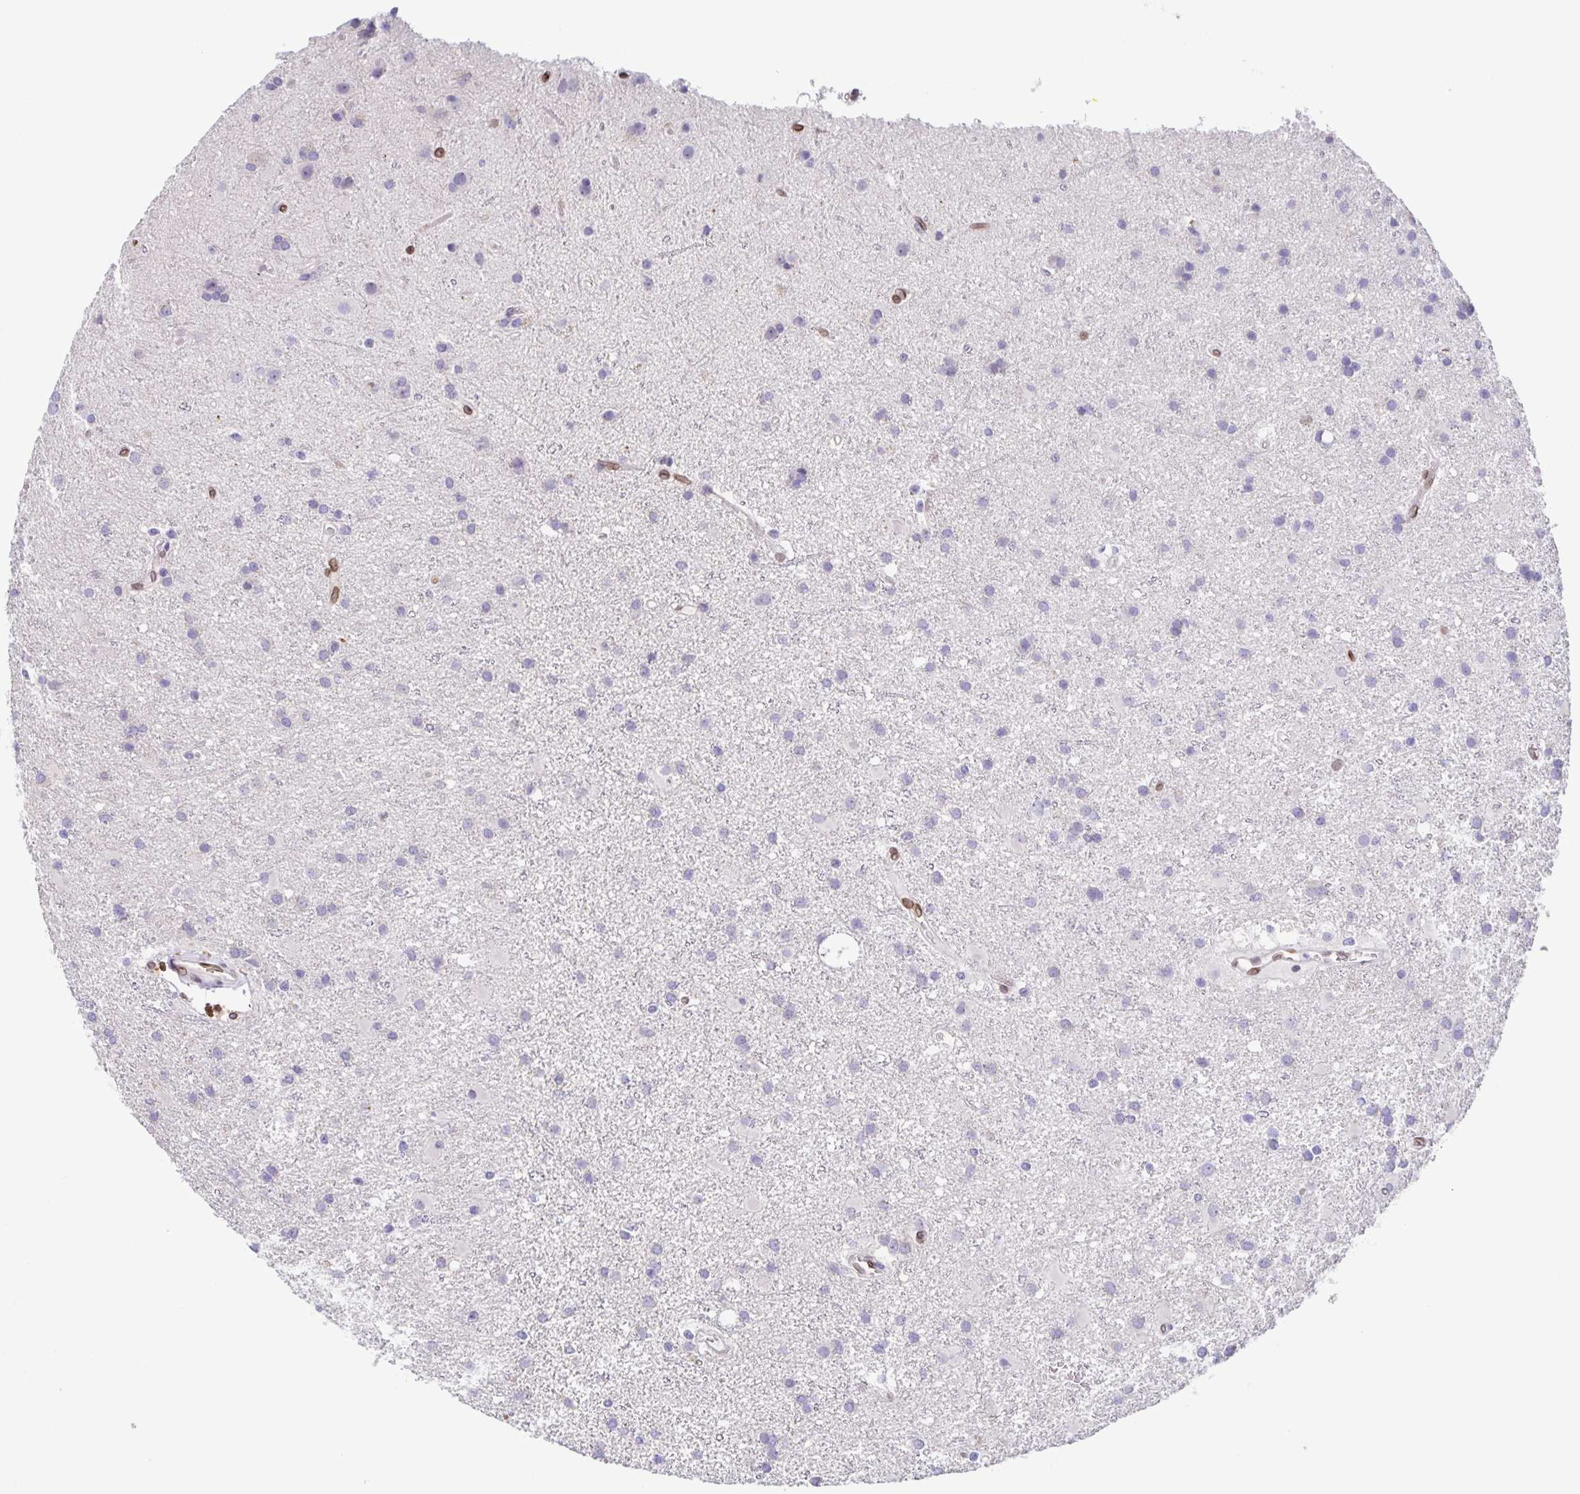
{"staining": {"intensity": "moderate", "quantity": "25%-75%", "location": "cytoplasmic/membranous,nuclear"}, "tissue": "glioma", "cell_type": "Tumor cells", "image_type": "cancer", "snomed": [{"axis": "morphology", "description": "Glioma, malignant, High grade"}, {"axis": "topography", "description": "Brain"}], "caption": "A brown stain labels moderate cytoplasmic/membranous and nuclear expression of a protein in human glioma tumor cells. (IHC, brightfield microscopy, high magnification).", "gene": "SYNE2", "patient": {"sex": "male", "age": 55}}